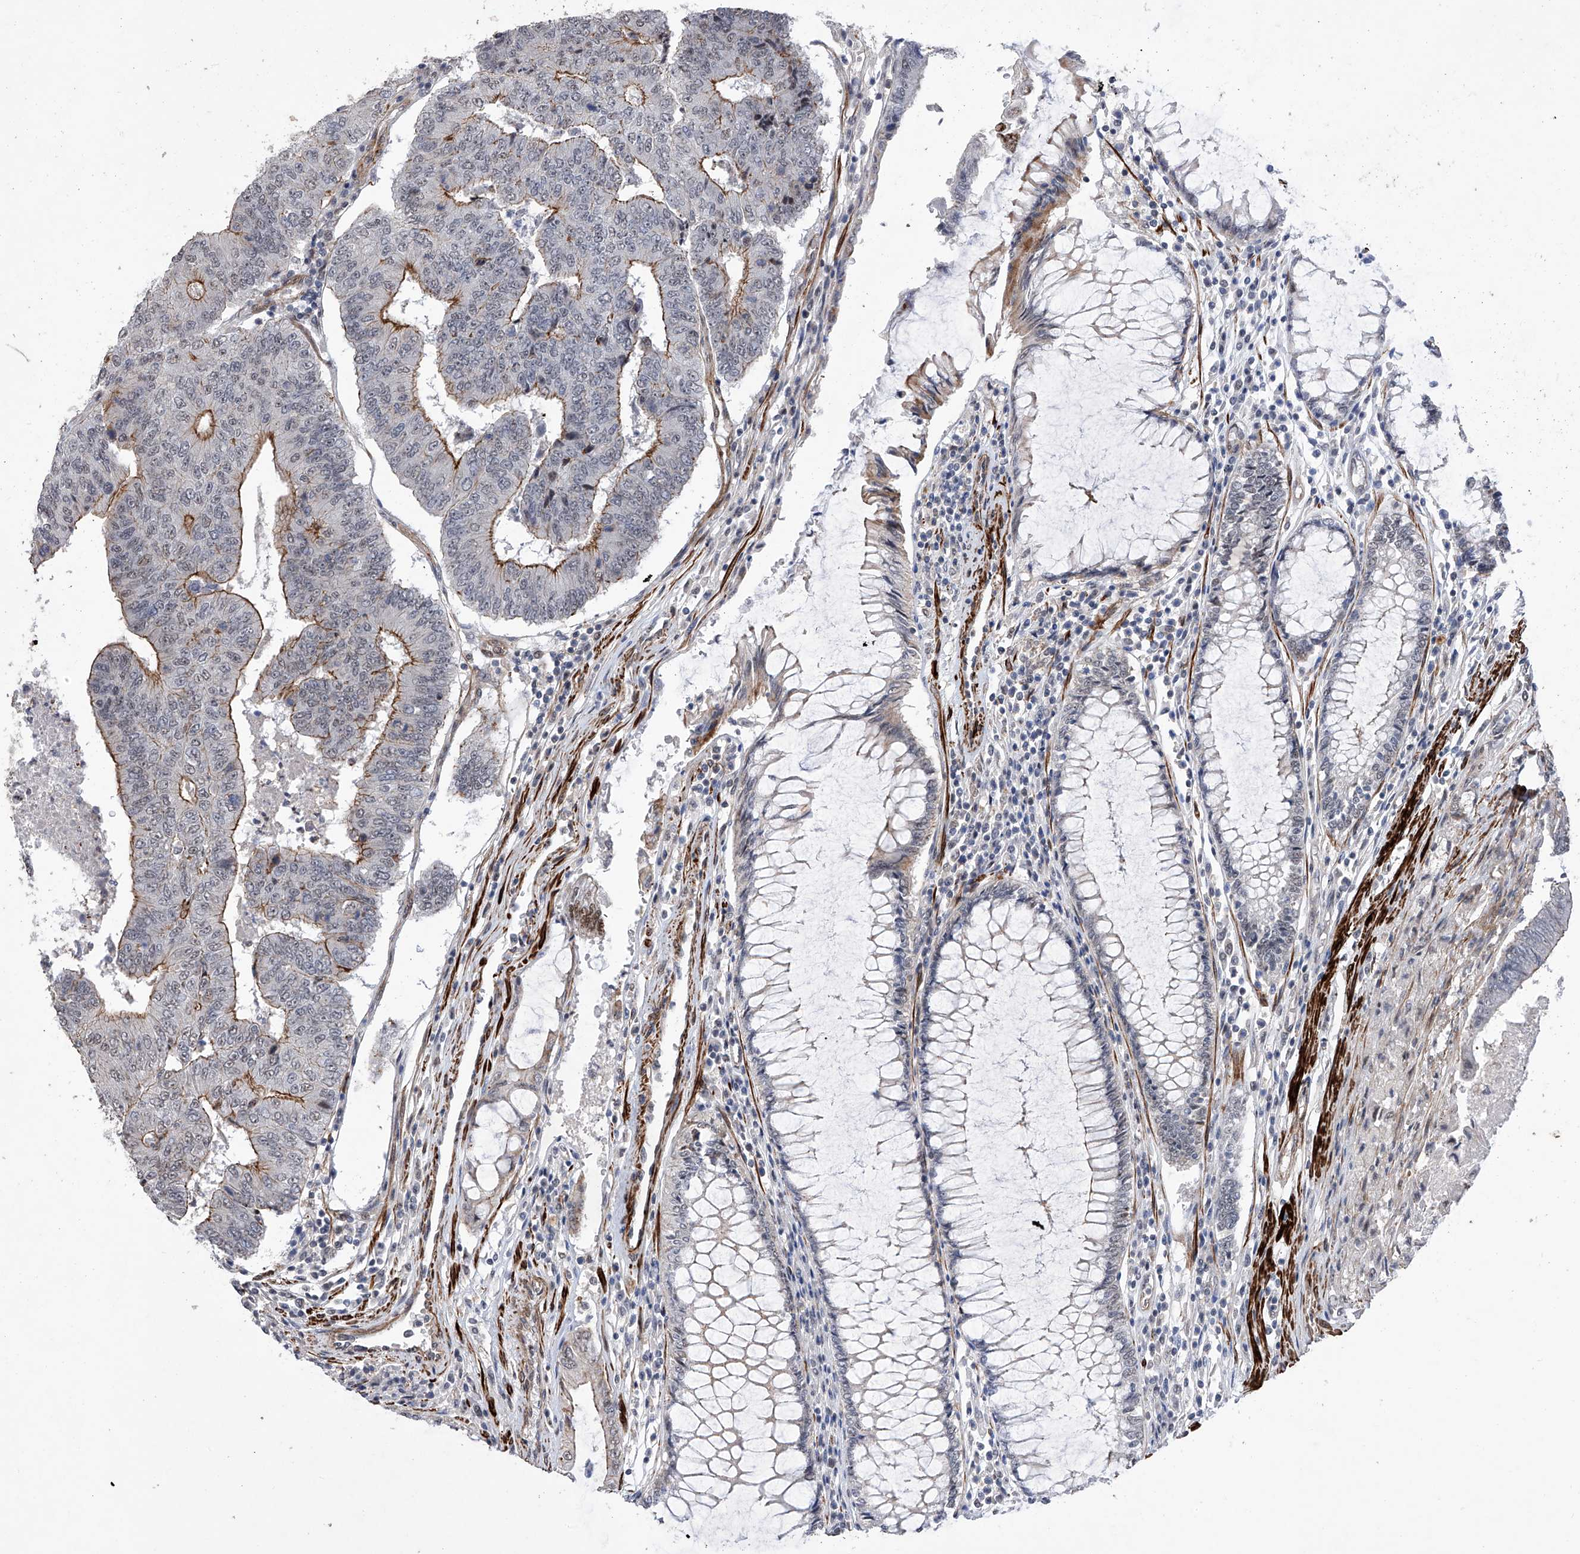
{"staining": {"intensity": "moderate", "quantity": "25%-75%", "location": "cytoplasmic/membranous"}, "tissue": "colorectal cancer", "cell_type": "Tumor cells", "image_type": "cancer", "snomed": [{"axis": "morphology", "description": "Adenocarcinoma, NOS"}, {"axis": "topography", "description": "Colon"}], "caption": "A micrograph showing moderate cytoplasmic/membranous positivity in about 25%-75% of tumor cells in colorectal cancer (adenocarcinoma), as visualized by brown immunohistochemical staining.", "gene": "NFATC4", "patient": {"sex": "female", "age": 67}}